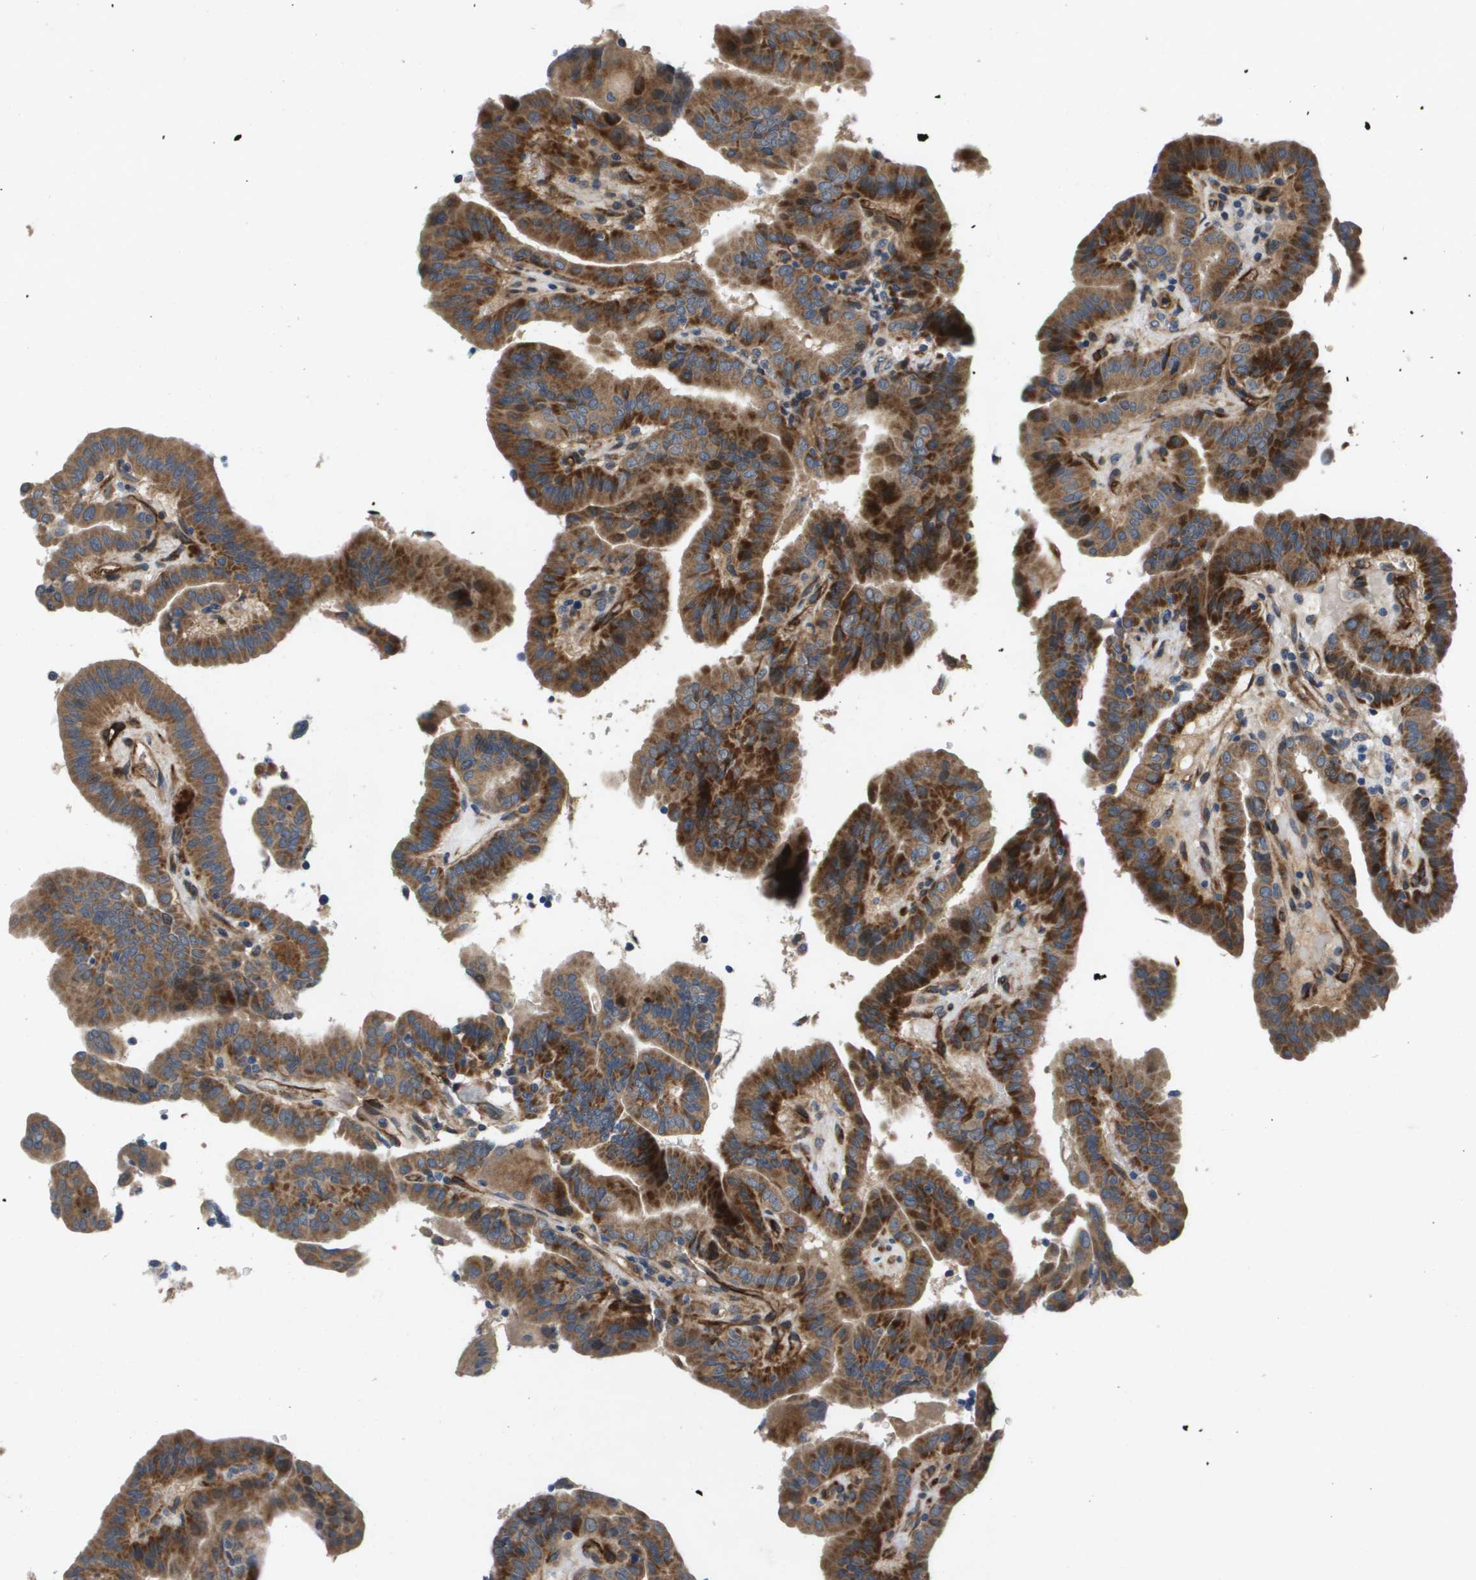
{"staining": {"intensity": "strong", "quantity": ">75%", "location": "cytoplasmic/membranous"}, "tissue": "thyroid cancer", "cell_type": "Tumor cells", "image_type": "cancer", "snomed": [{"axis": "morphology", "description": "Papillary adenocarcinoma, NOS"}, {"axis": "topography", "description": "Thyroid gland"}], "caption": "An immunohistochemistry histopathology image of neoplastic tissue is shown. Protein staining in brown shows strong cytoplasmic/membranous positivity in thyroid papillary adenocarcinoma within tumor cells. (DAB (3,3'-diaminobenzidine) = brown stain, brightfield microscopy at high magnification).", "gene": "ENTPD2", "patient": {"sex": "male", "age": 33}}